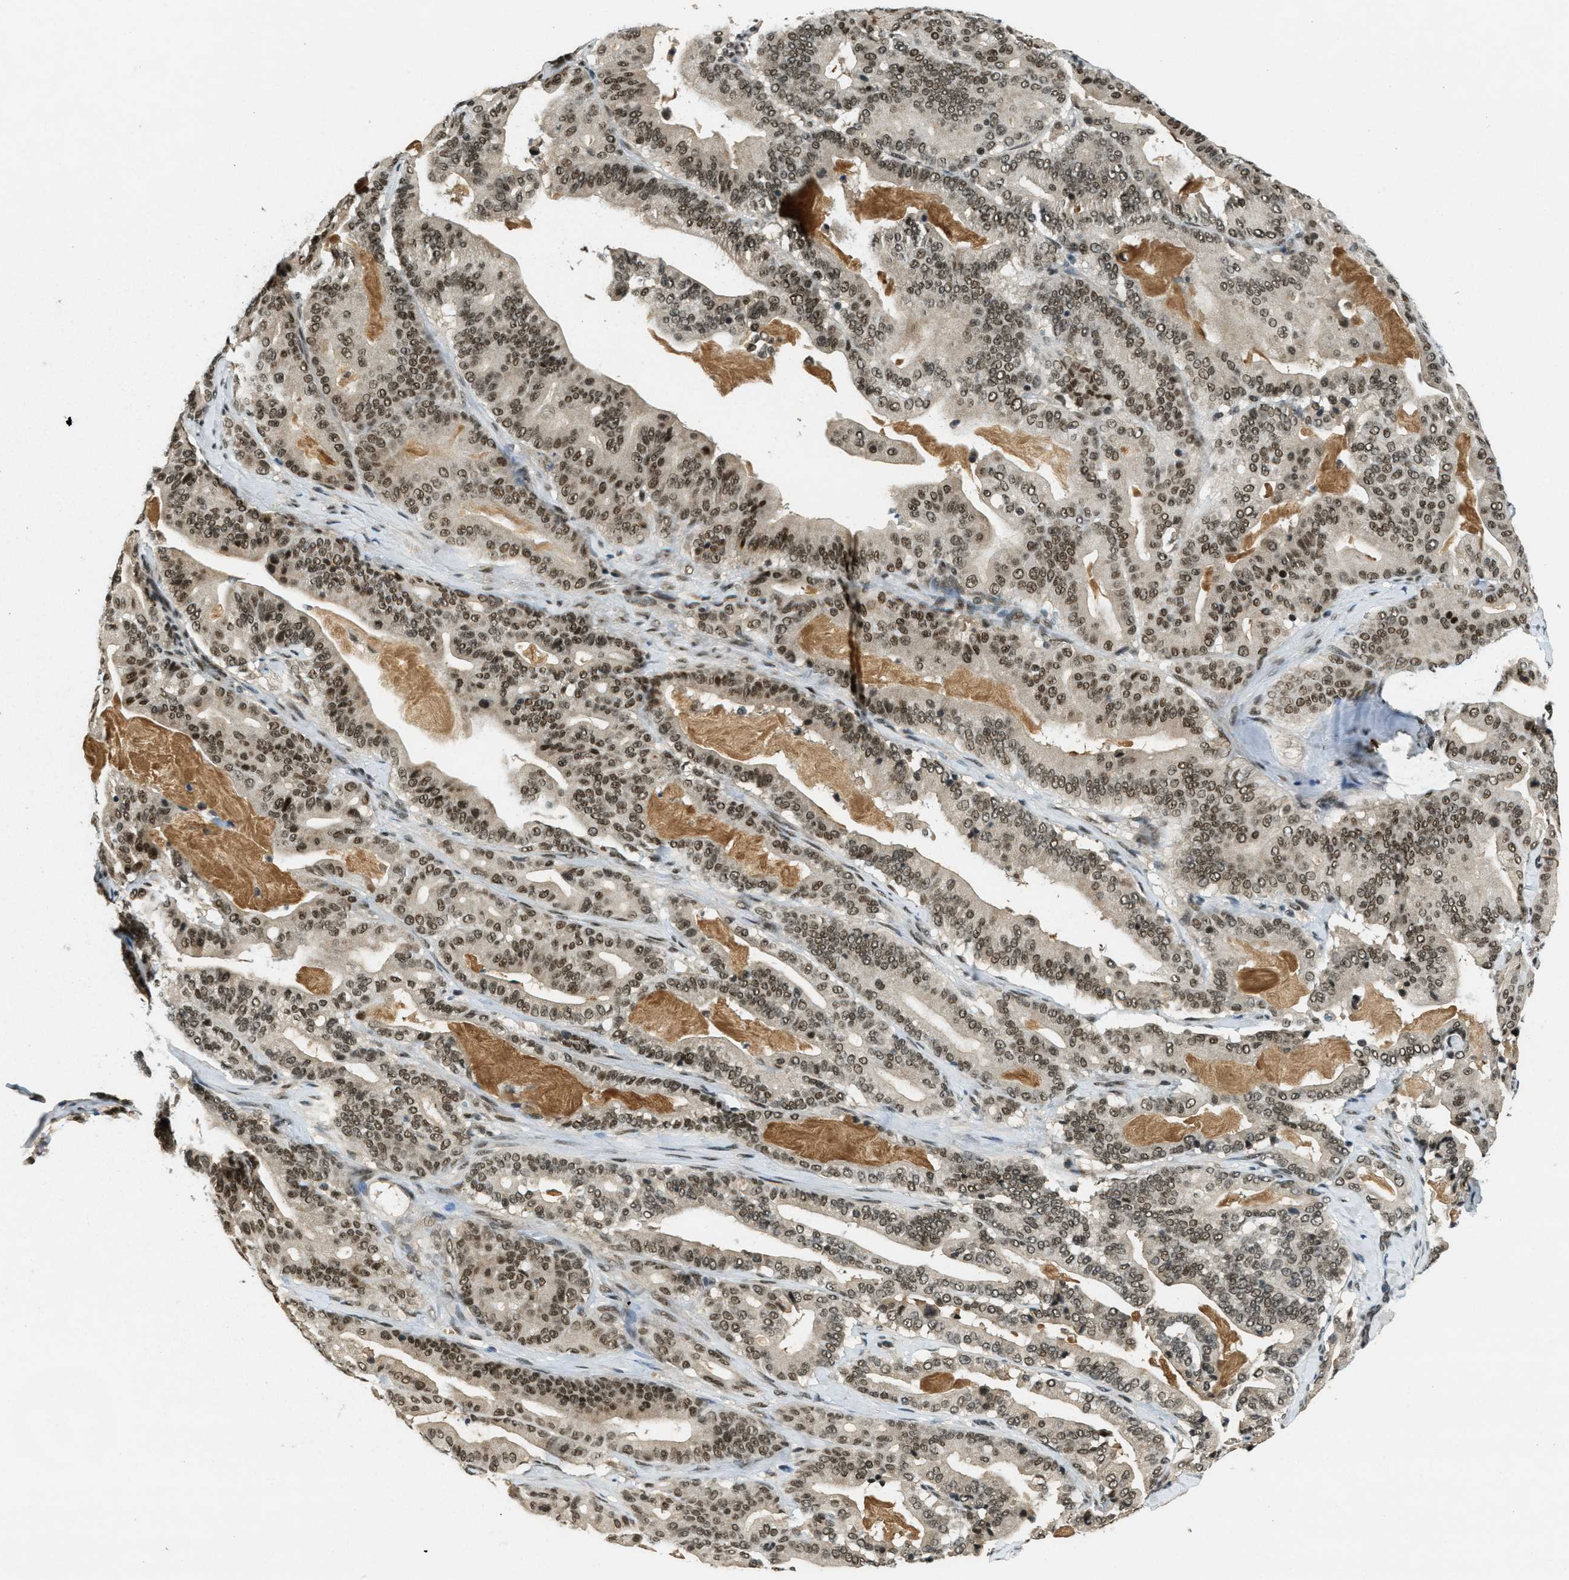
{"staining": {"intensity": "strong", "quantity": ">75%", "location": "nuclear"}, "tissue": "pancreatic cancer", "cell_type": "Tumor cells", "image_type": "cancer", "snomed": [{"axis": "morphology", "description": "Adenocarcinoma, NOS"}, {"axis": "topography", "description": "Pancreas"}], "caption": "Protein expression analysis of human adenocarcinoma (pancreatic) reveals strong nuclear staining in about >75% of tumor cells. The staining was performed using DAB, with brown indicating positive protein expression. Nuclei are stained blue with hematoxylin.", "gene": "ZNF148", "patient": {"sex": "male", "age": 63}}